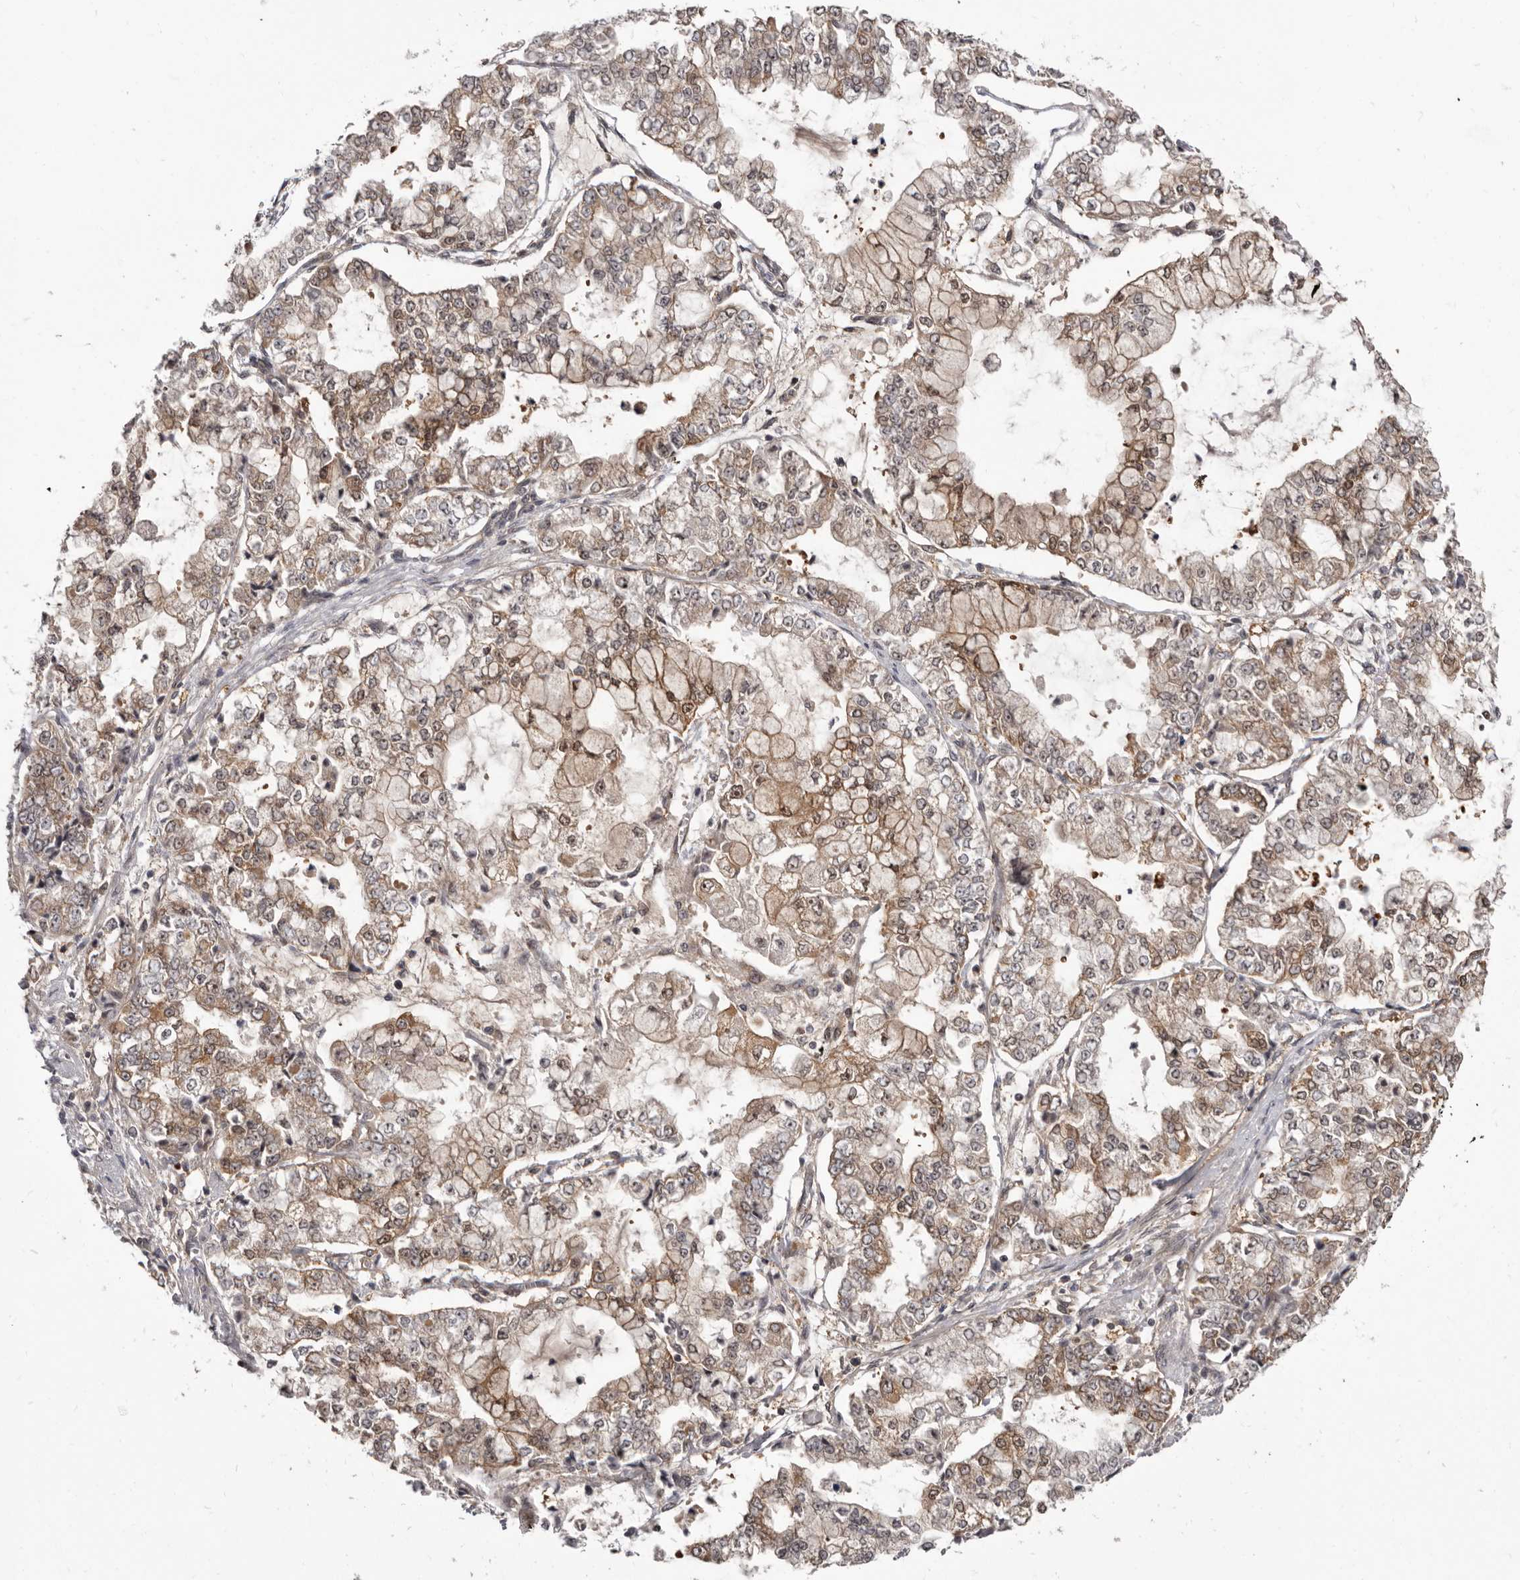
{"staining": {"intensity": "moderate", "quantity": ">75%", "location": "cytoplasmic/membranous"}, "tissue": "stomach cancer", "cell_type": "Tumor cells", "image_type": "cancer", "snomed": [{"axis": "morphology", "description": "Adenocarcinoma, NOS"}, {"axis": "topography", "description": "Stomach"}], "caption": "Moderate cytoplasmic/membranous staining for a protein is present in about >75% of tumor cells of adenocarcinoma (stomach) using IHC.", "gene": "BAD", "patient": {"sex": "male", "age": 76}}